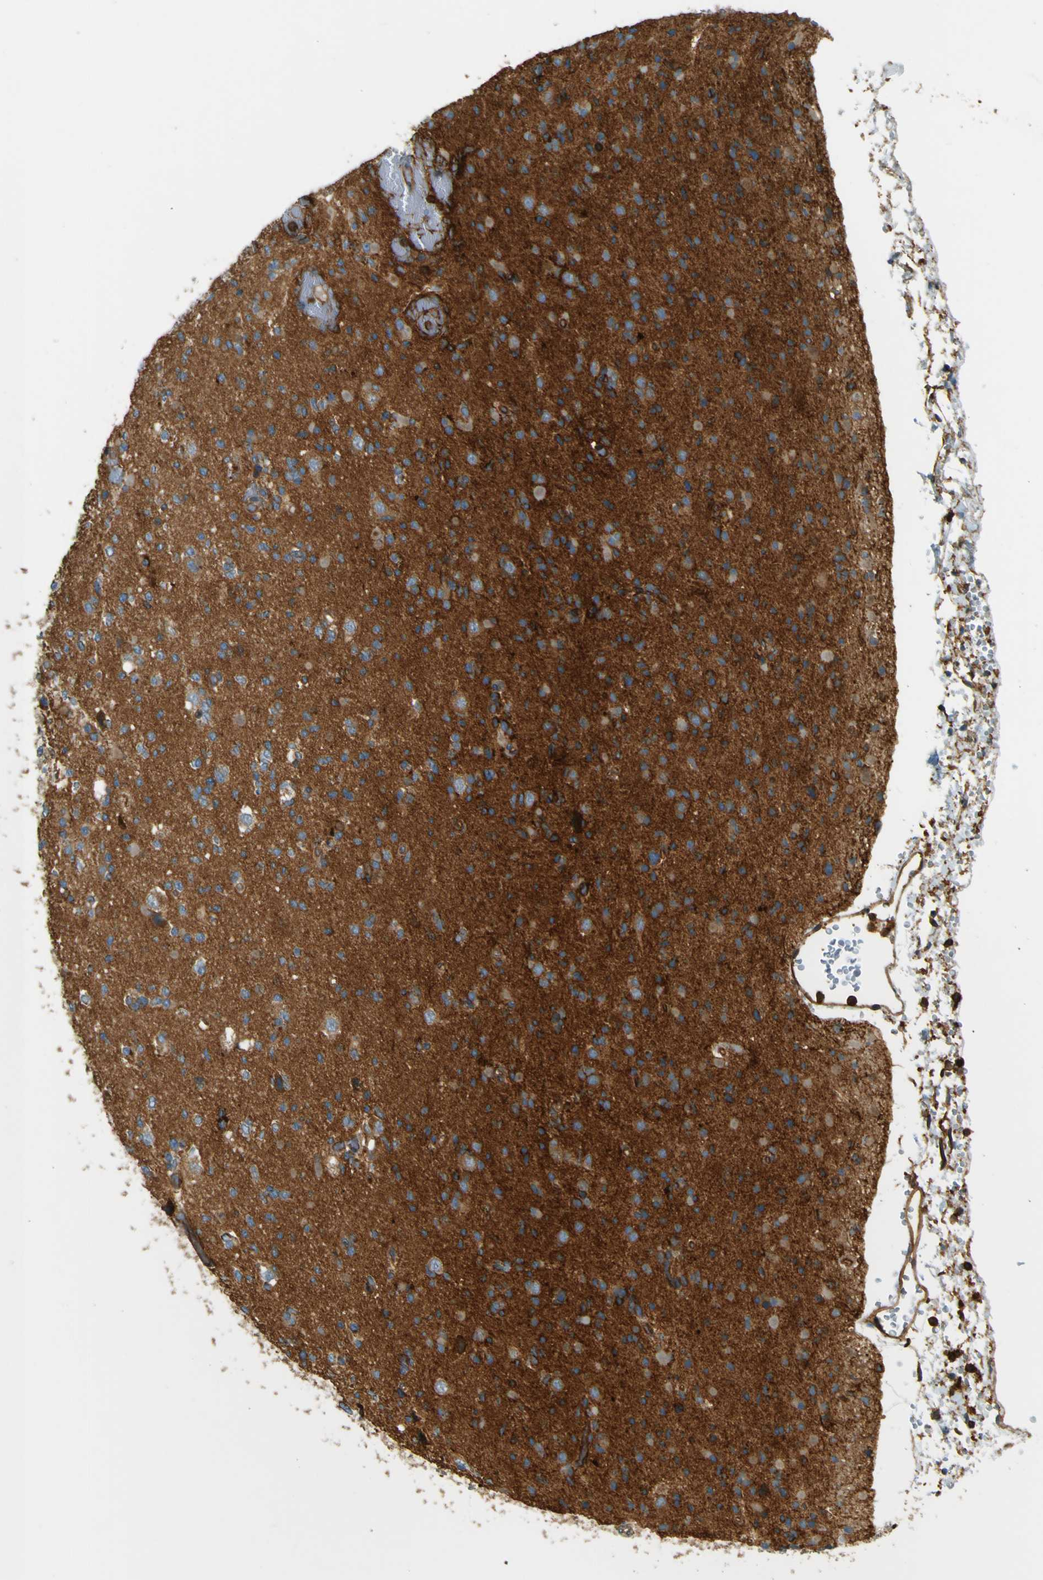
{"staining": {"intensity": "strong", "quantity": "<25%", "location": "cytoplasmic/membranous"}, "tissue": "glioma", "cell_type": "Tumor cells", "image_type": "cancer", "snomed": [{"axis": "morphology", "description": "Glioma, malignant, Low grade"}, {"axis": "topography", "description": "Brain"}], "caption": "This is a micrograph of immunohistochemistry (IHC) staining of malignant low-grade glioma, which shows strong expression in the cytoplasmic/membranous of tumor cells.", "gene": "DNAJC5", "patient": {"sex": "female", "age": 22}}